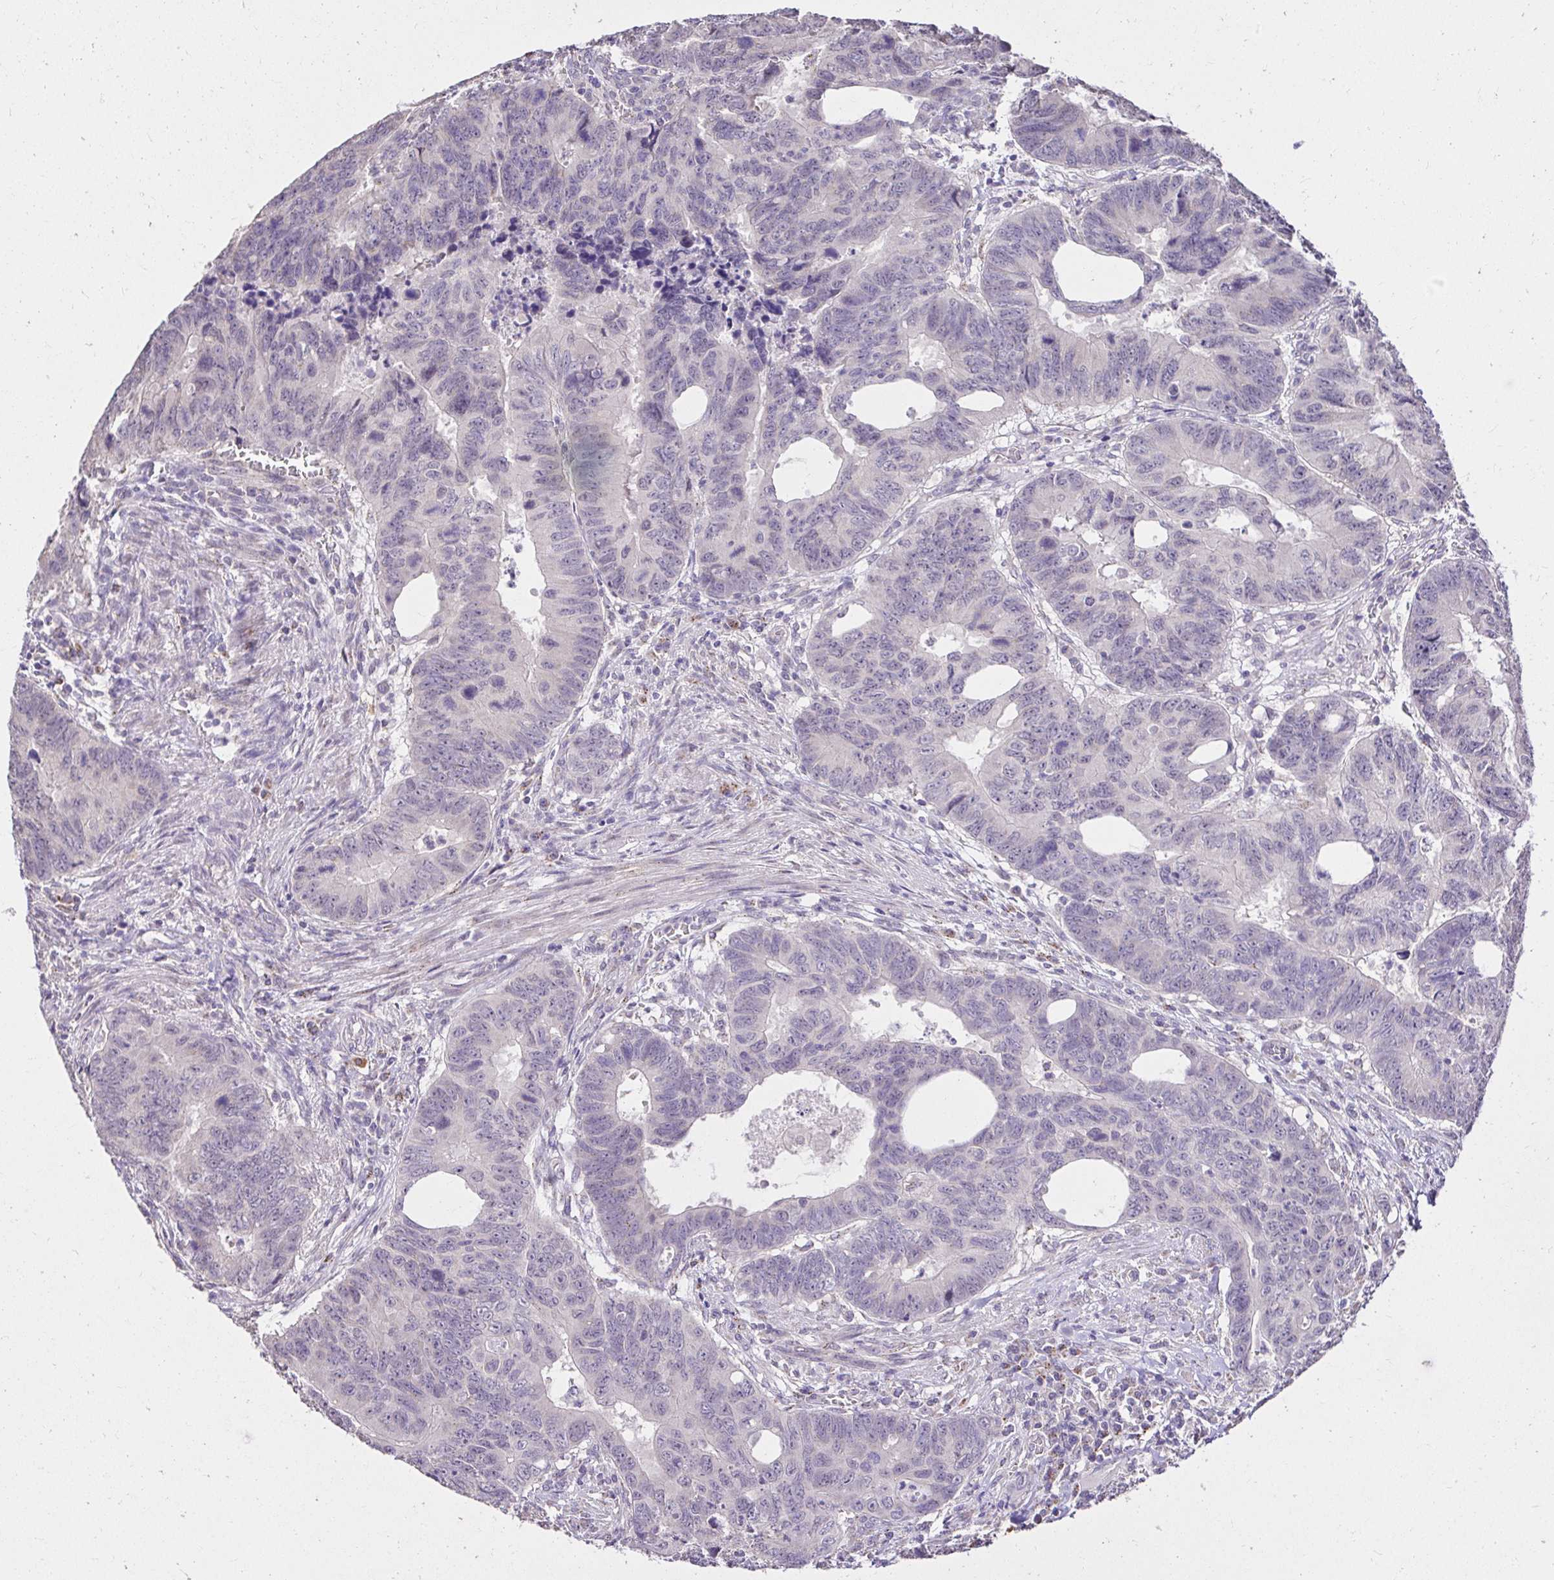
{"staining": {"intensity": "negative", "quantity": "none", "location": "none"}, "tissue": "colorectal cancer", "cell_type": "Tumor cells", "image_type": "cancer", "snomed": [{"axis": "morphology", "description": "Adenocarcinoma, NOS"}, {"axis": "topography", "description": "Colon"}], "caption": "An immunohistochemistry (IHC) image of colorectal adenocarcinoma is shown. There is no staining in tumor cells of colorectal adenocarcinoma. (DAB IHC, high magnification).", "gene": "KIAA1210", "patient": {"sex": "male", "age": 62}}